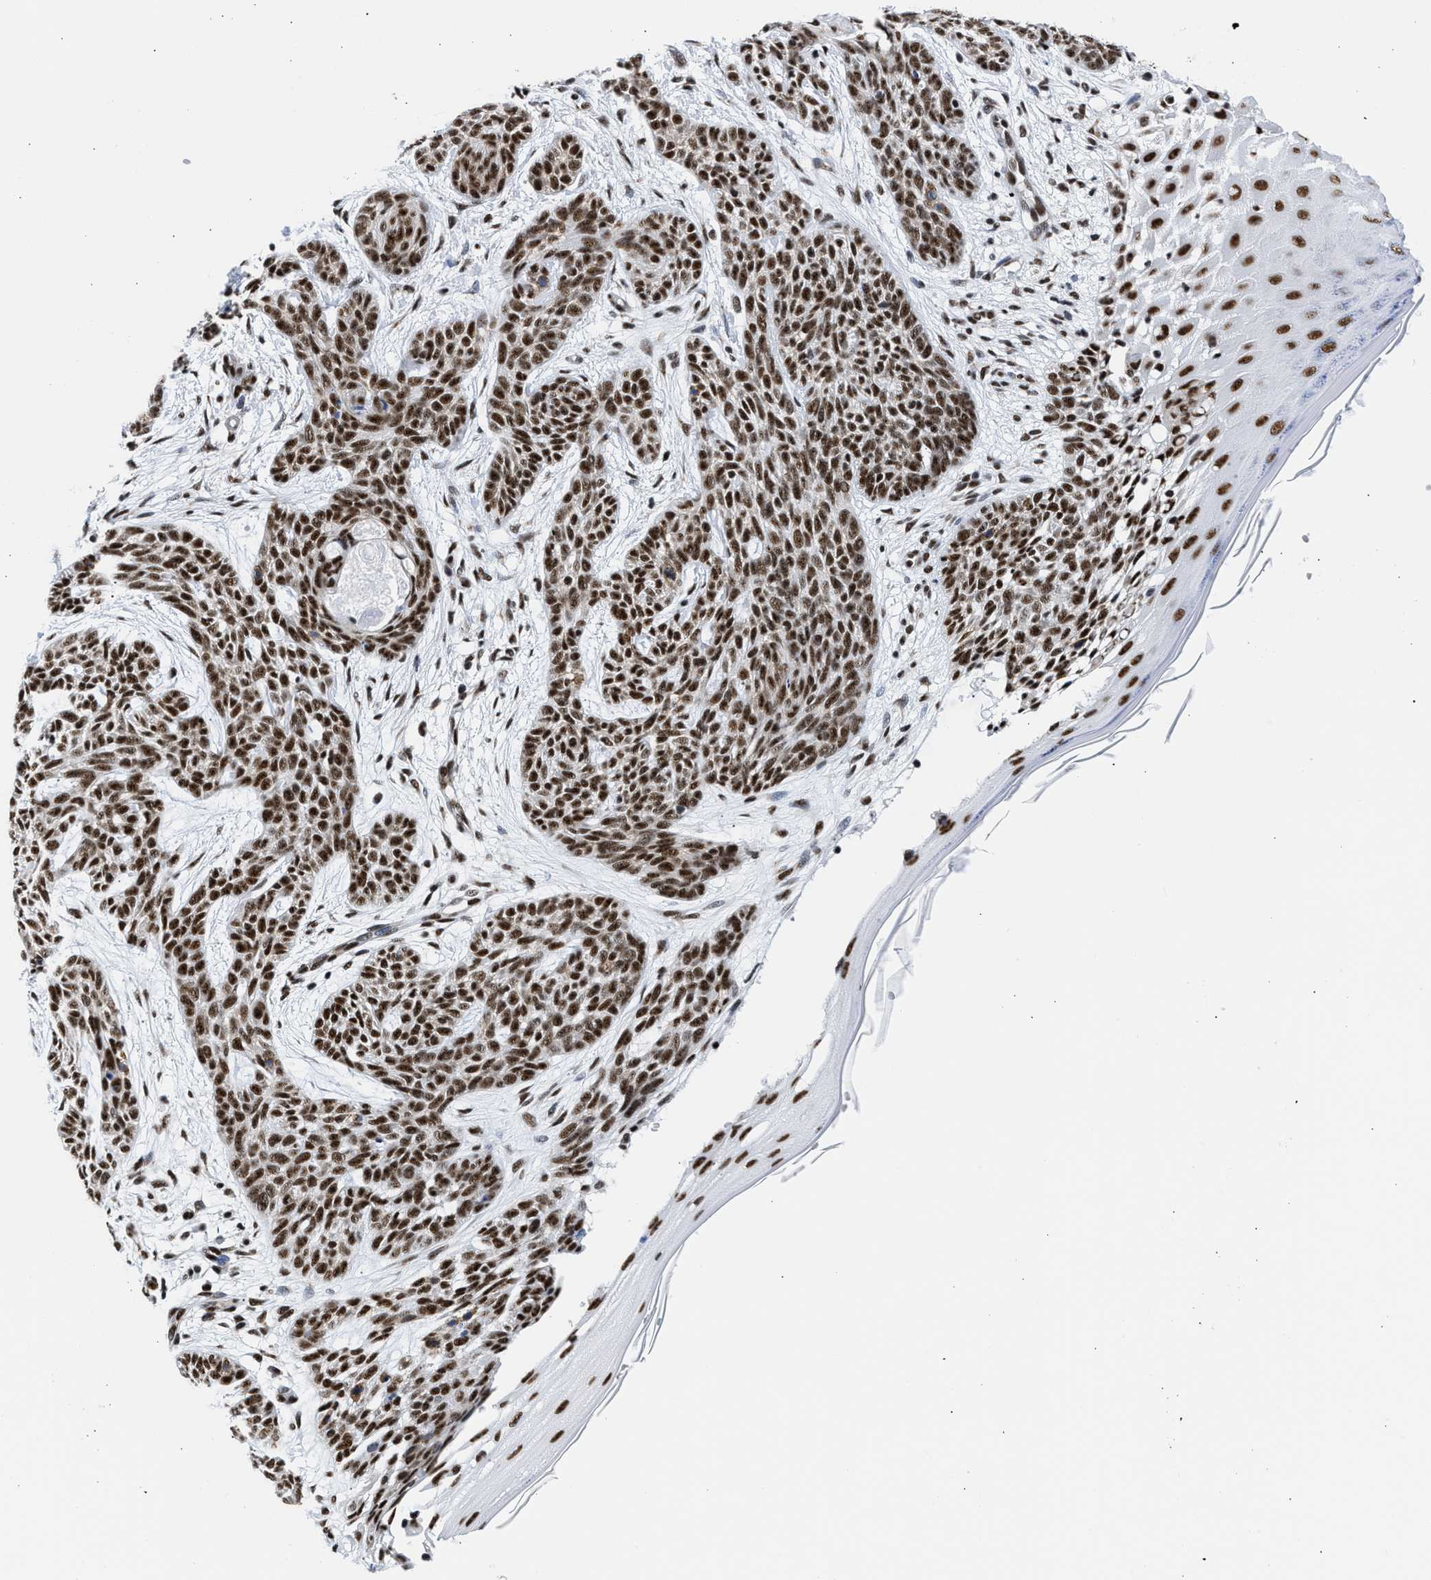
{"staining": {"intensity": "strong", "quantity": ">75%", "location": "nuclear"}, "tissue": "skin cancer", "cell_type": "Tumor cells", "image_type": "cancer", "snomed": [{"axis": "morphology", "description": "Basal cell carcinoma"}, {"axis": "topography", "description": "Skin"}], "caption": "The micrograph demonstrates staining of skin basal cell carcinoma, revealing strong nuclear protein positivity (brown color) within tumor cells.", "gene": "RBM8A", "patient": {"sex": "female", "age": 59}}